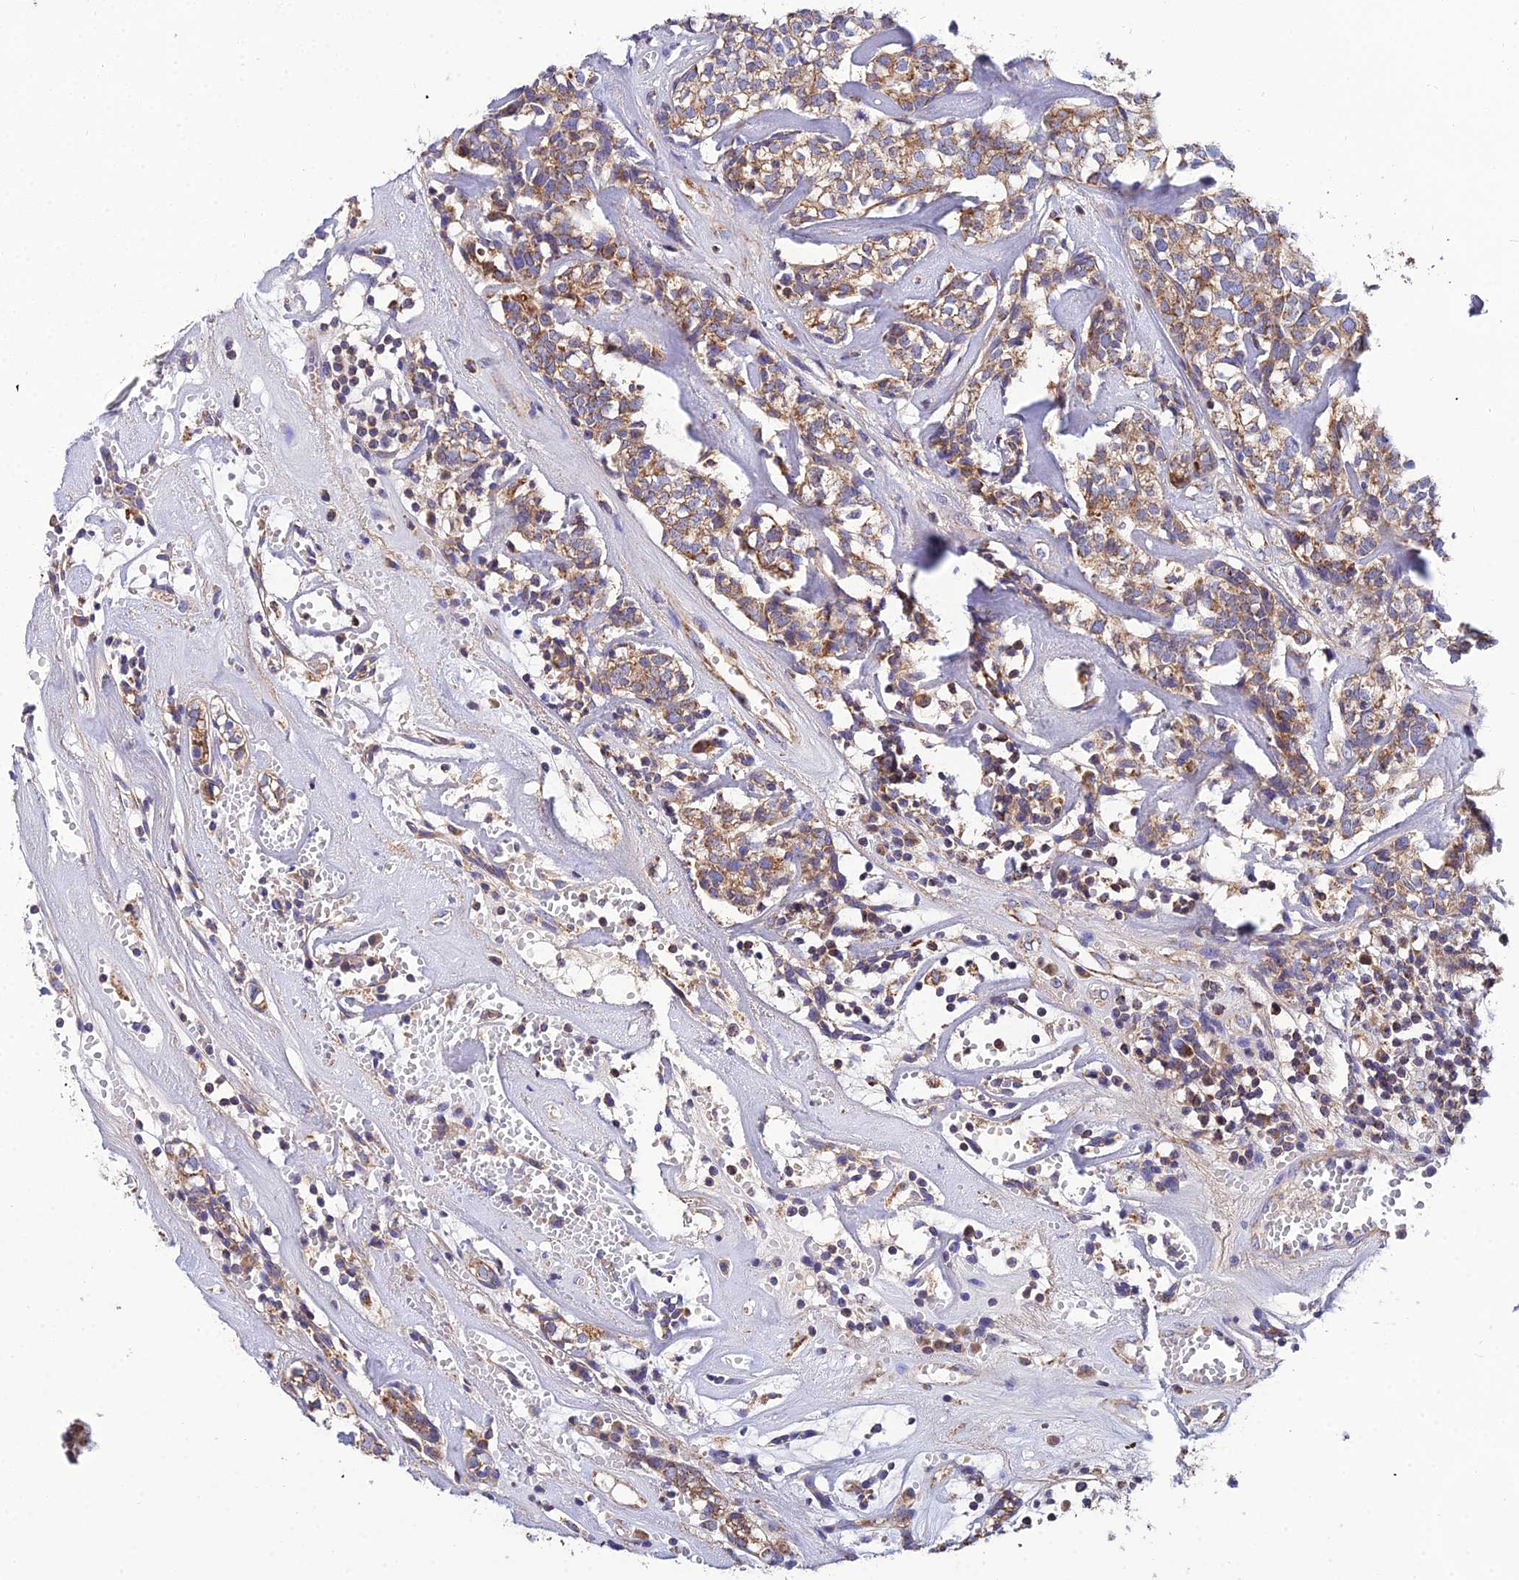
{"staining": {"intensity": "moderate", "quantity": ">75%", "location": "cytoplasmic/membranous"}, "tissue": "head and neck cancer", "cell_type": "Tumor cells", "image_type": "cancer", "snomed": [{"axis": "morphology", "description": "Adenocarcinoma, NOS"}, {"axis": "topography", "description": "Salivary gland"}, {"axis": "topography", "description": "Head-Neck"}], "caption": "A high-resolution micrograph shows immunohistochemistry staining of adenocarcinoma (head and neck), which reveals moderate cytoplasmic/membranous staining in approximately >75% of tumor cells. (IHC, brightfield microscopy, high magnification).", "gene": "NIPSNAP3A", "patient": {"sex": "female", "age": 65}}